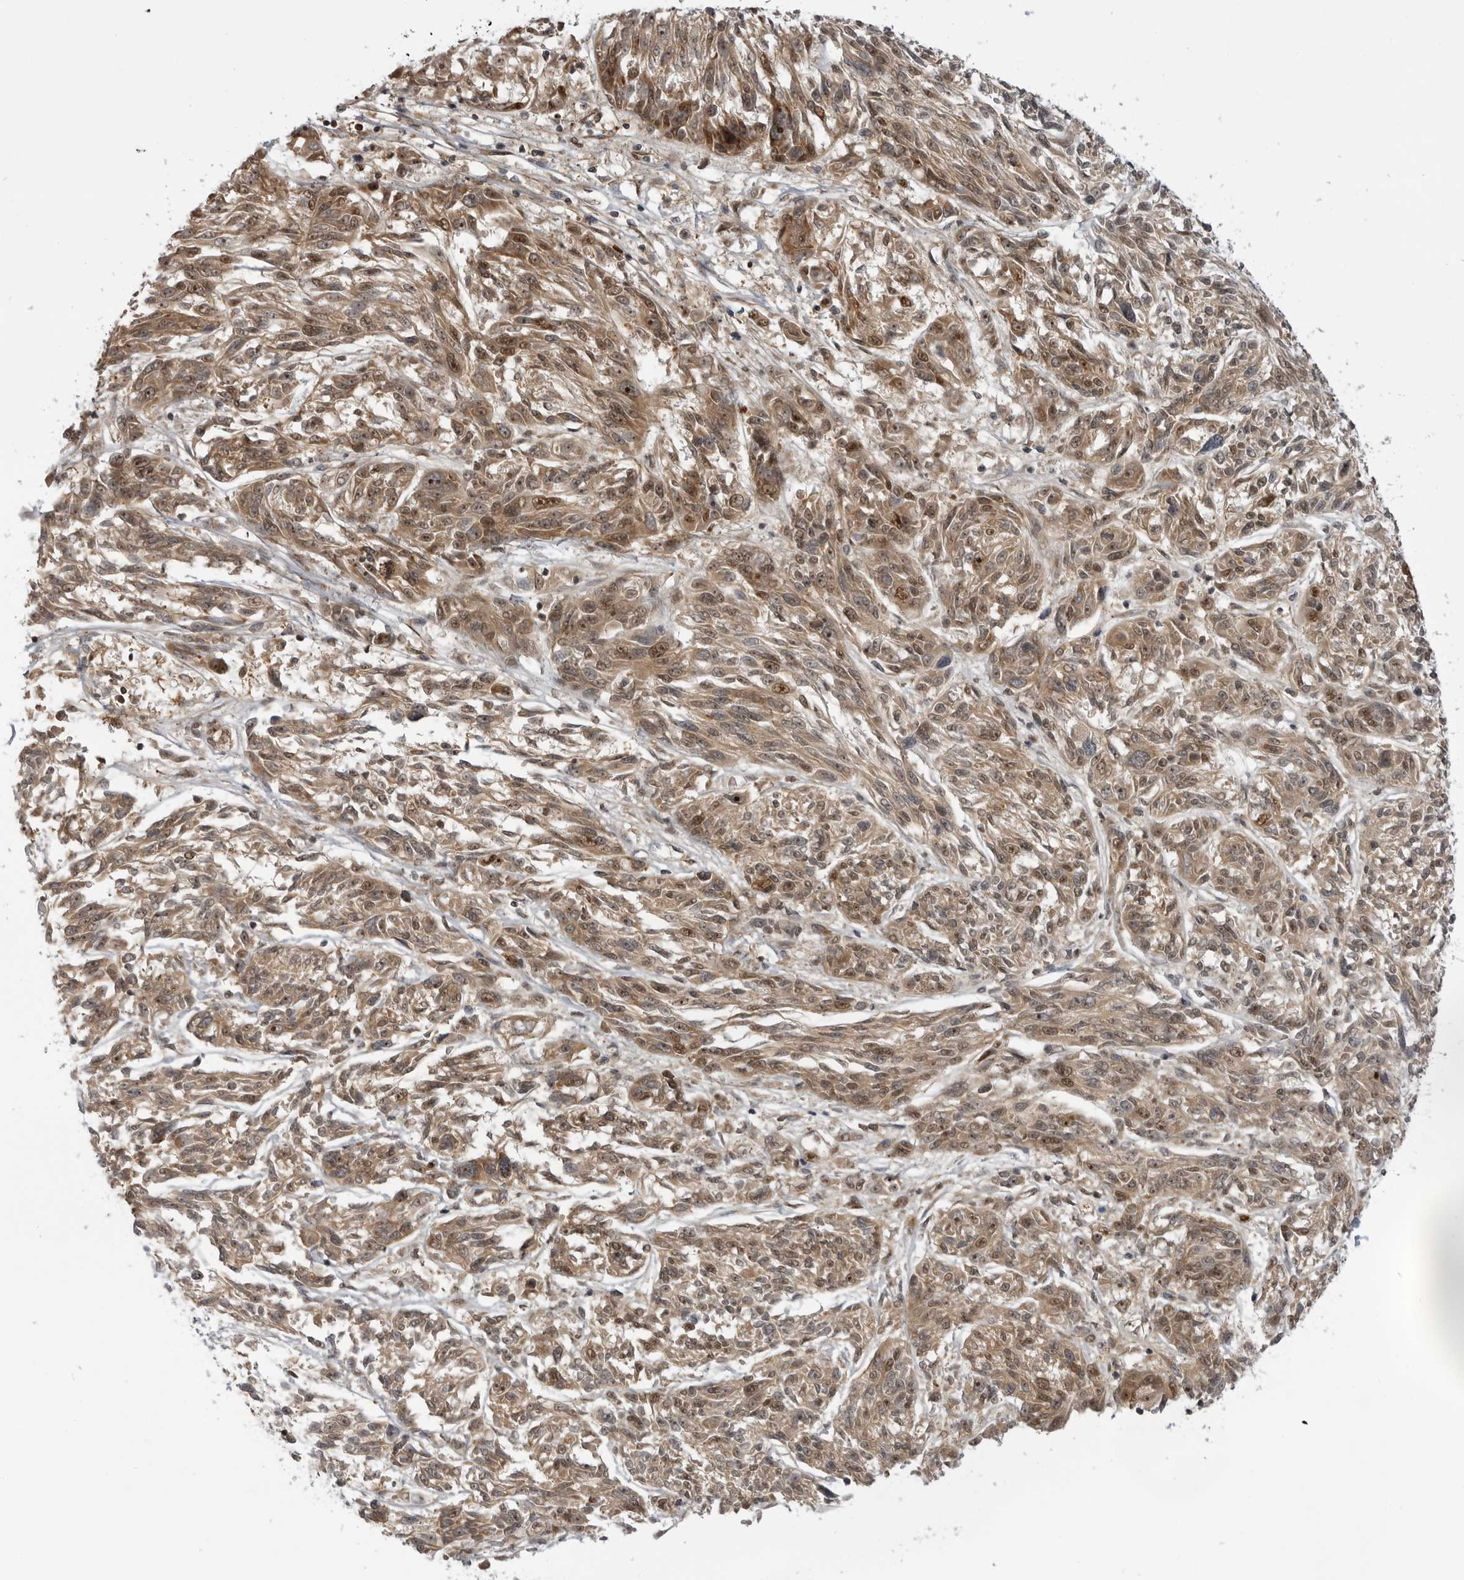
{"staining": {"intensity": "moderate", "quantity": ">75%", "location": "cytoplasmic/membranous,nuclear"}, "tissue": "melanoma", "cell_type": "Tumor cells", "image_type": "cancer", "snomed": [{"axis": "morphology", "description": "Malignant melanoma, NOS"}, {"axis": "topography", "description": "Skin"}], "caption": "Approximately >75% of tumor cells in malignant melanoma demonstrate moderate cytoplasmic/membranous and nuclear protein staining as visualized by brown immunohistochemical staining.", "gene": "LRRC45", "patient": {"sex": "male", "age": 53}}